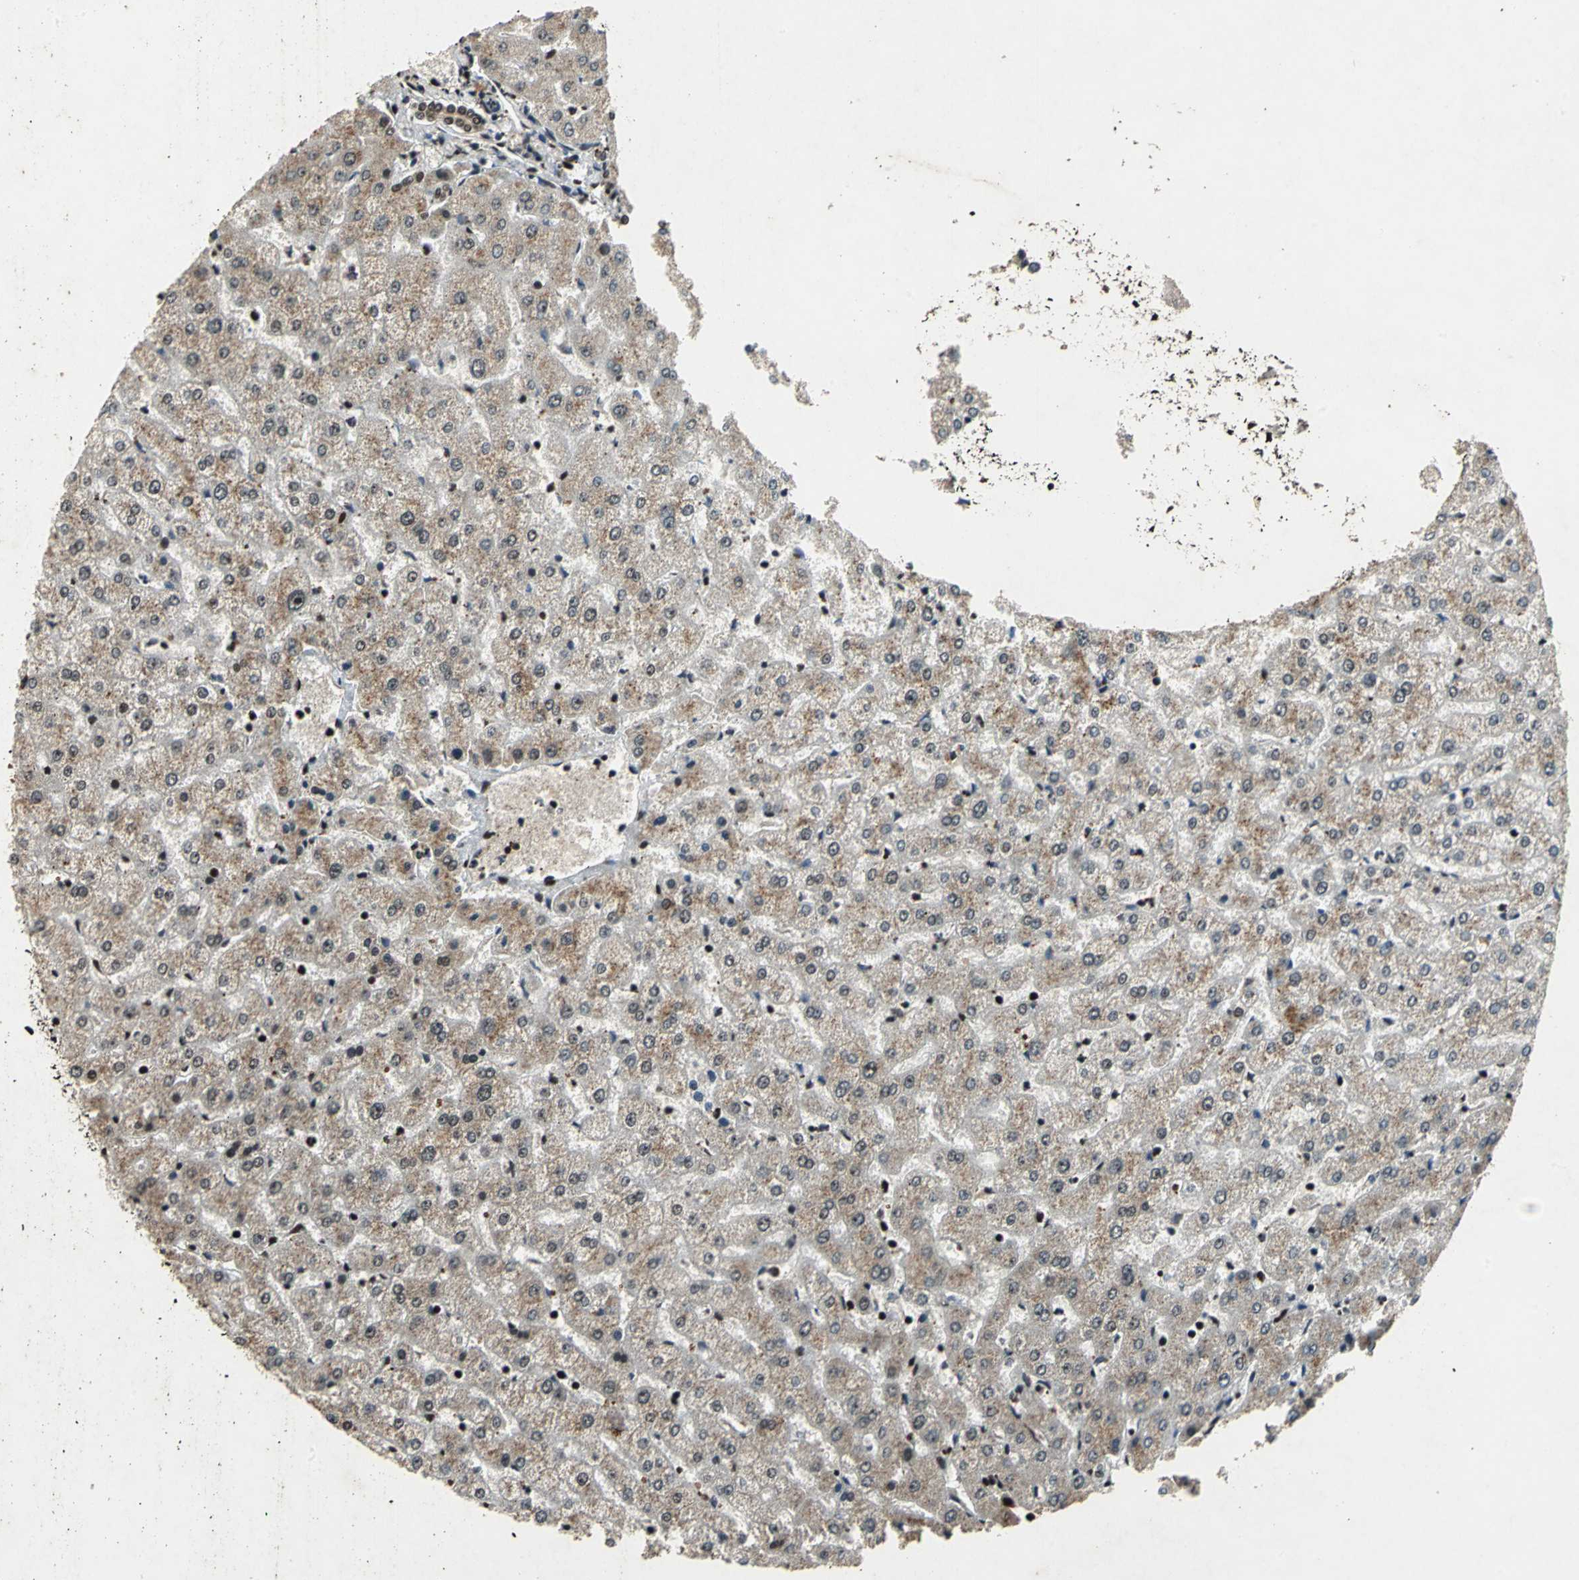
{"staining": {"intensity": "strong", "quantity": ">75%", "location": "nuclear"}, "tissue": "liver", "cell_type": "Cholangiocytes", "image_type": "normal", "snomed": [{"axis": "morphology", "description": "Normal tissue, NOS"}, {"axis": "morphology", "description": "Fibrosis, NOS"}, {"axis": "topography", "description": "Liver"}], "caption": "Unremarkable liver was stained to show a protein in brown. There is high levels of strong nuclear expression in about >75% of cholangiocytes.", "gene": "MTA2", "patient": {"sex": "female", "age": 29}}